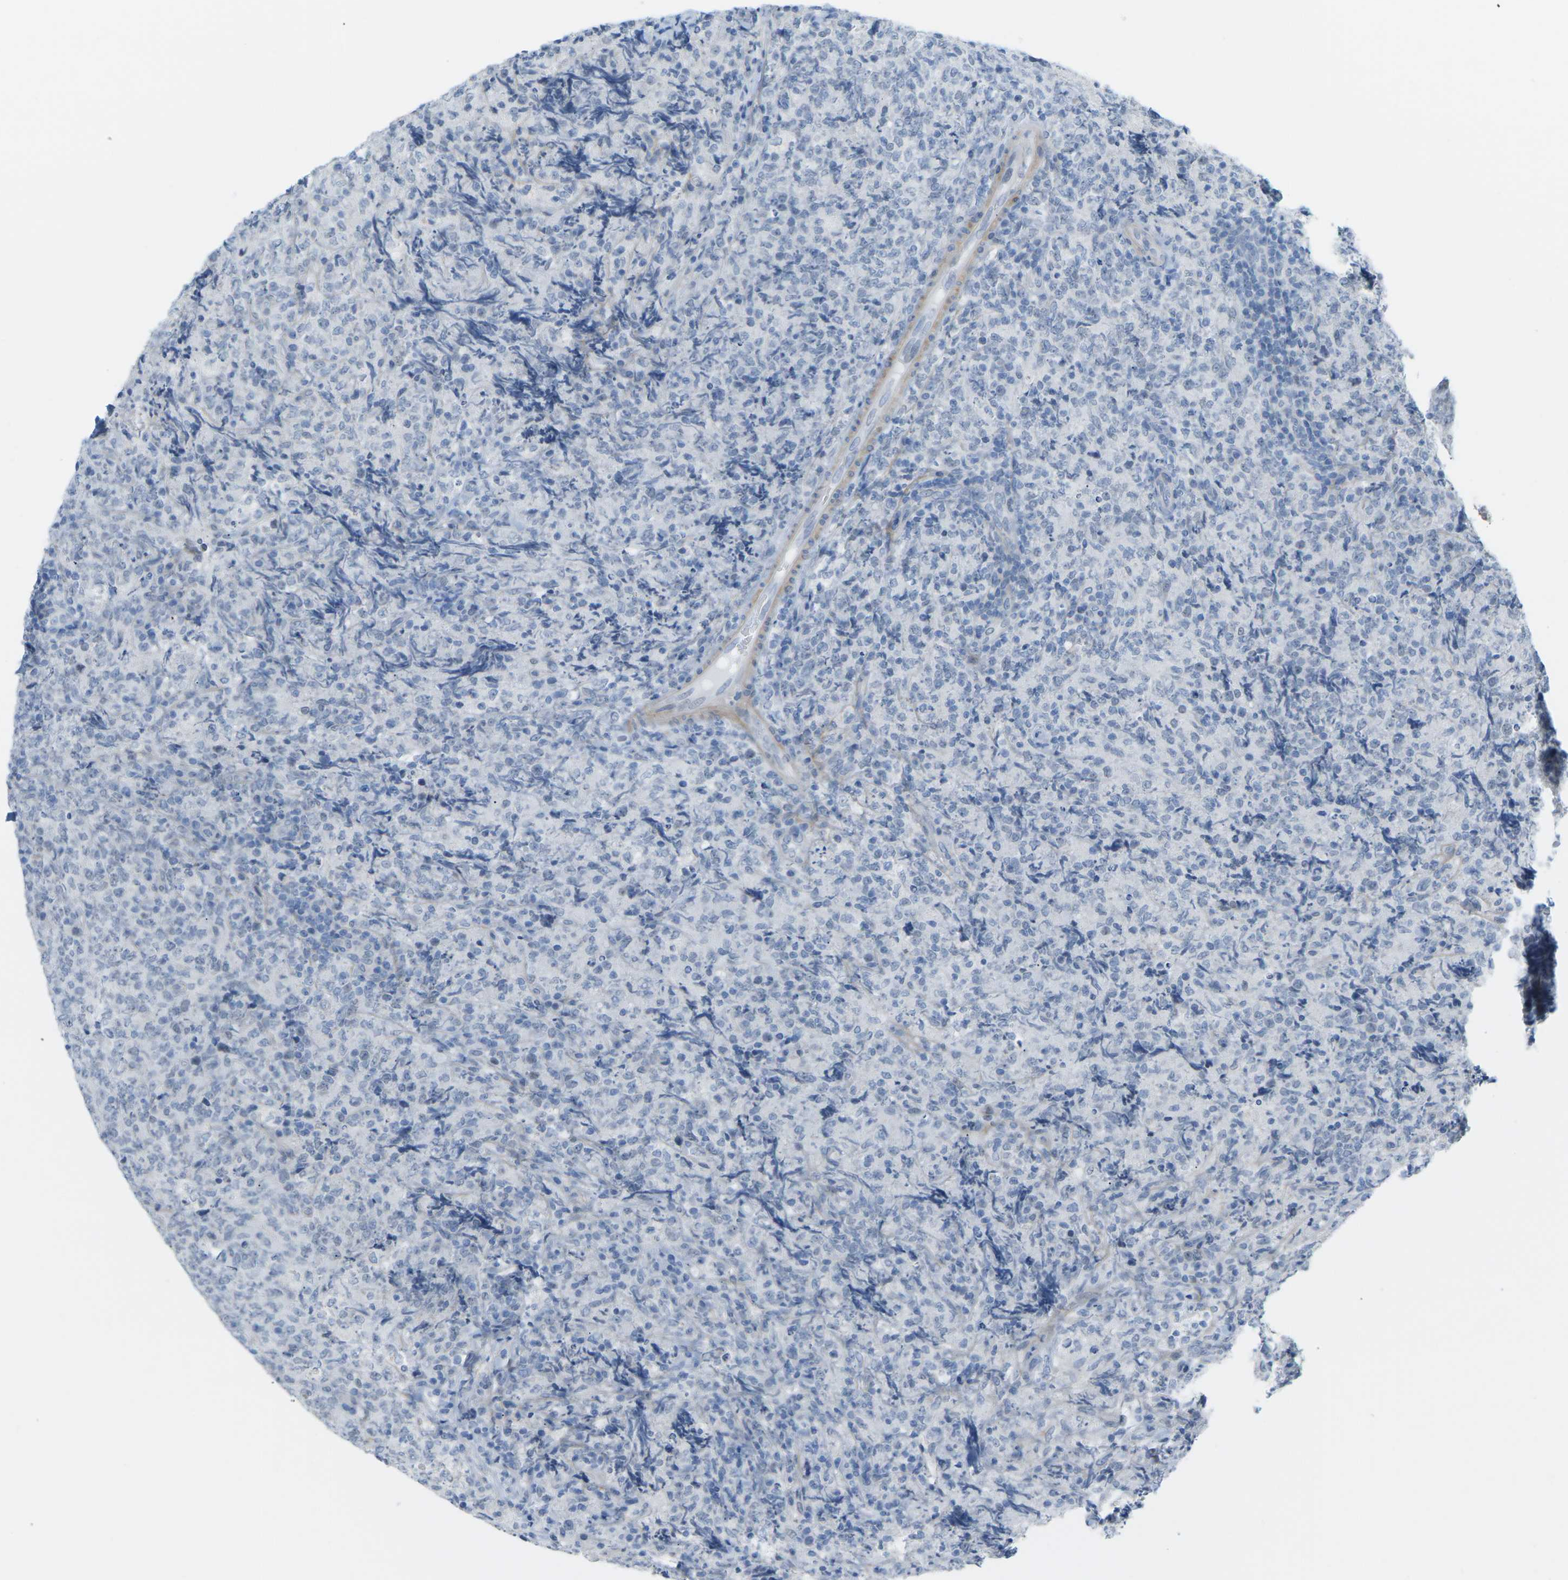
{"staining": {"intensity": "negative", "quantity": "none", "location": "none"}, "tissue": "lymphoma", "cell_type": "Tumor cells", "image_type": "cancer", "snomed": [{"axis": "morphology", "description": "Malignant lymphoma, non-Hodgkin's type, High grade"}, {"axis": "topography", "description": "Tonsil"}], "caption": "Immunohistochemistry photomicrograph of neoplastic tissue: human lymphoma stained with DAB (3,3'-diaminobenzidine) exhibits no significant protein staining in tumor cells. (DAB (3,3'-diaminobenzidine) immunohistochemistry with hematoxylin counter stain).", "gene": "HLTF", "patient": {"sex": "female", "age": 36}}